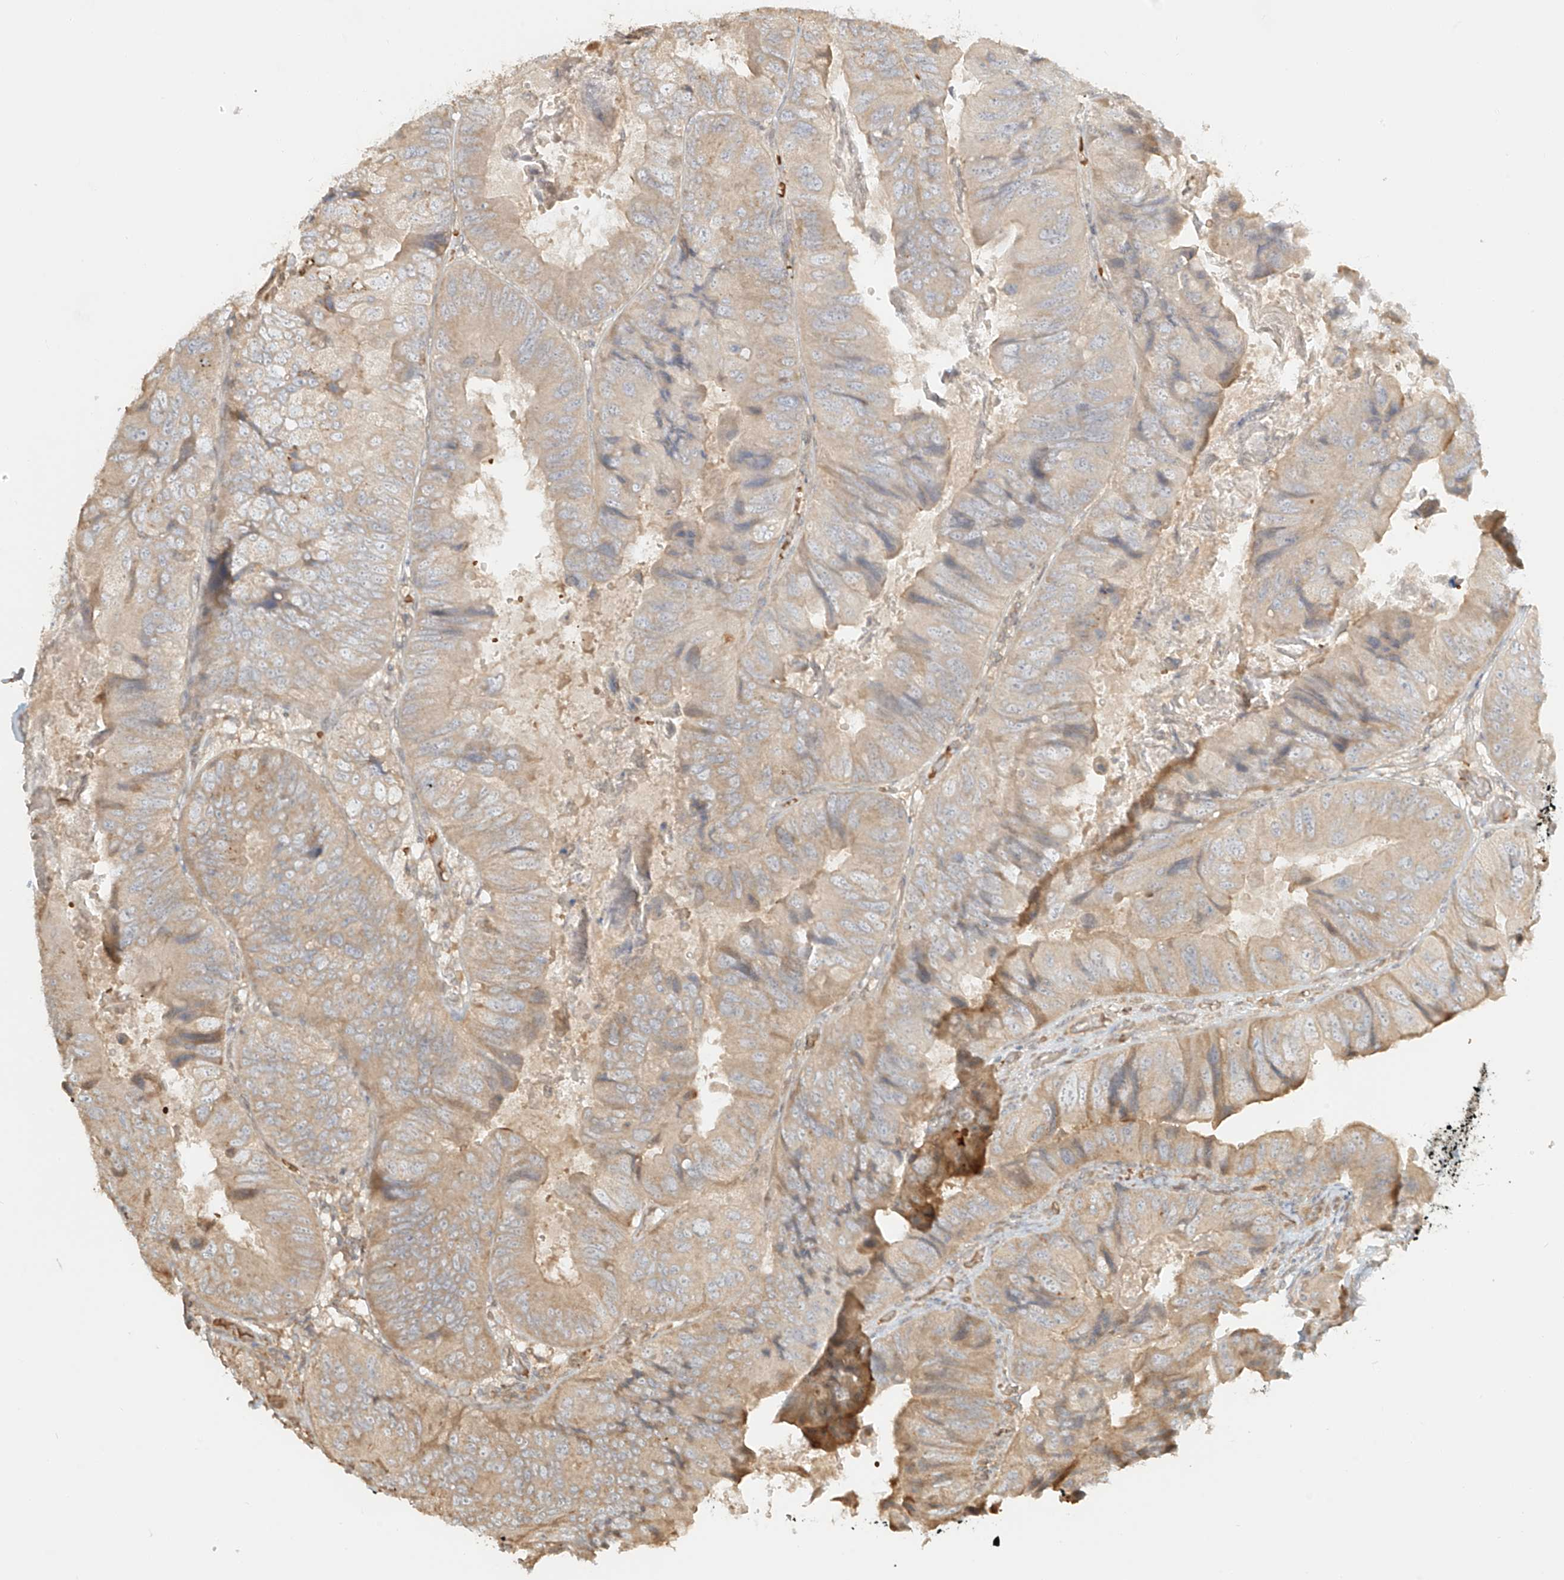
{"staining": {"intensity": "weak", "quantity": "25%-75%", "location": "cytoplasmic/membranous"}, "tissue": "colorectal cancer", "cell_type": "Tumor cells", "image_type": "cancer", "snomed": [{"axis": "morphology", "description": "Adenocarcinoma, NOS"}, {"axis": "topography", "description": "Rectum"}], "caption": "A low amount of weak cytoplasmic/membranous staining is identified in about 25%-75% of tumor cells in adenocarcinoma (colorectal) tissue.", "gene": "UPK1B", "patient": {"sex": "male", "age": 63}}